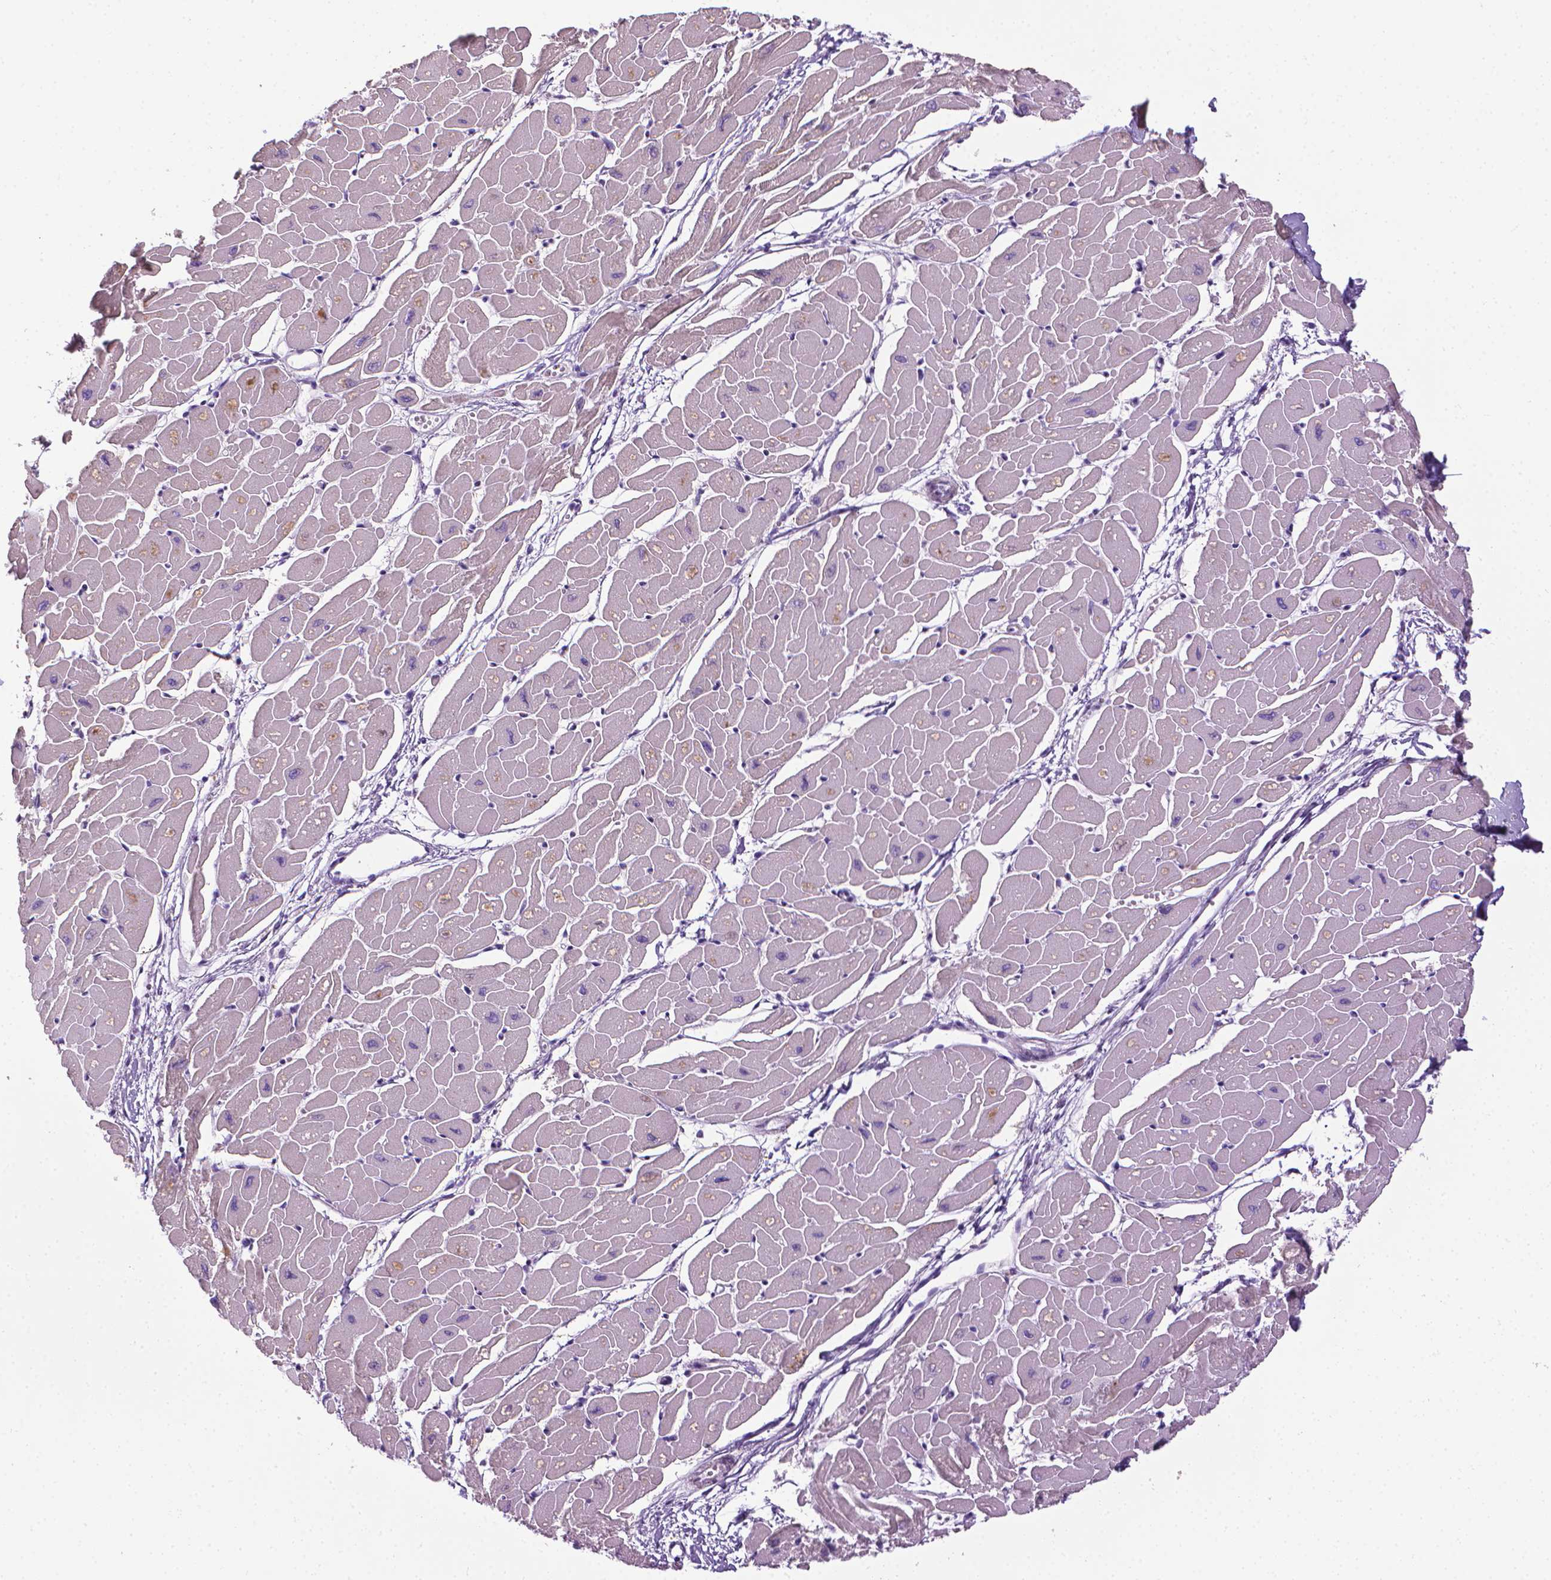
{"staining": {"intensity": "weak", "quantity": "25%-75%", "location": "cytoplasmic/membranous"}, "tissue": "heart muscle", "cell_type": "Cardiomyocytes", "image_type": "normal", "snomed": [{"axis": "morphology", "description": "Normal tissue, NOS"}, {"axis": "topography", "description": "Heart"}], "caption": "The histopathology image exhibits immunohistochemical staining of unremarkable heart muscle. There is weak cytoplasmic/membranous positivity is identified in about 25%-75% of cardiomyocytes.", "gene": "DNAI7", "patient": {"sex": "male", "age": 57}}